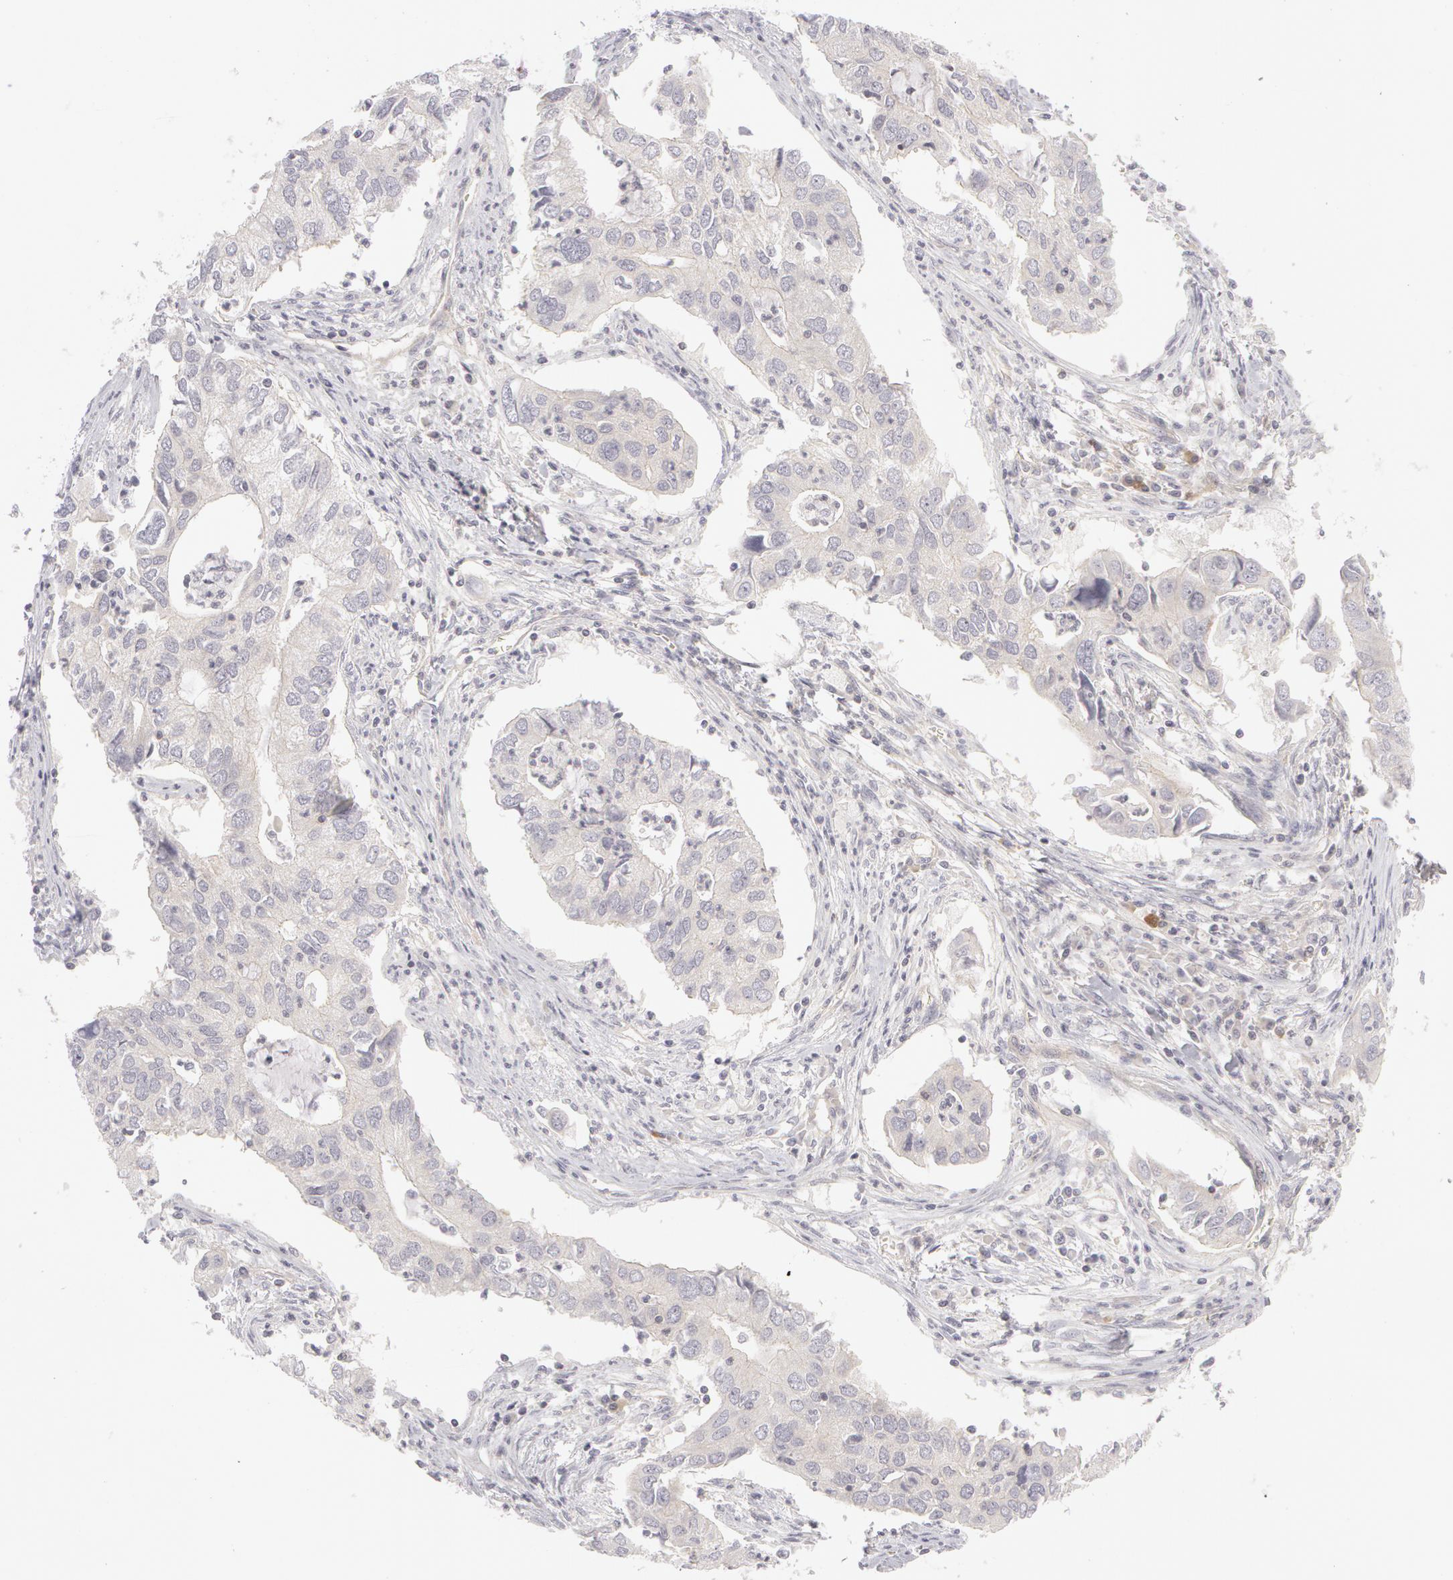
{"staining": {"intensity": "negative", "quantity": "none", "location": "none"}, "tissue": "lung cancer", "cell_type": "Tumor cells", "image_type": "cancer", "snomed": [{"axis": "morphology", "description": "Adenocarcinoma, NOS"}, {"axis": "topography", "description": "Lung"}], "caption": "Tumor cells are negative for brown protein staining in adenocarcinoma (lung).", "gene": "ABCB1", "patient": {"sex": "male", "age": 48}}